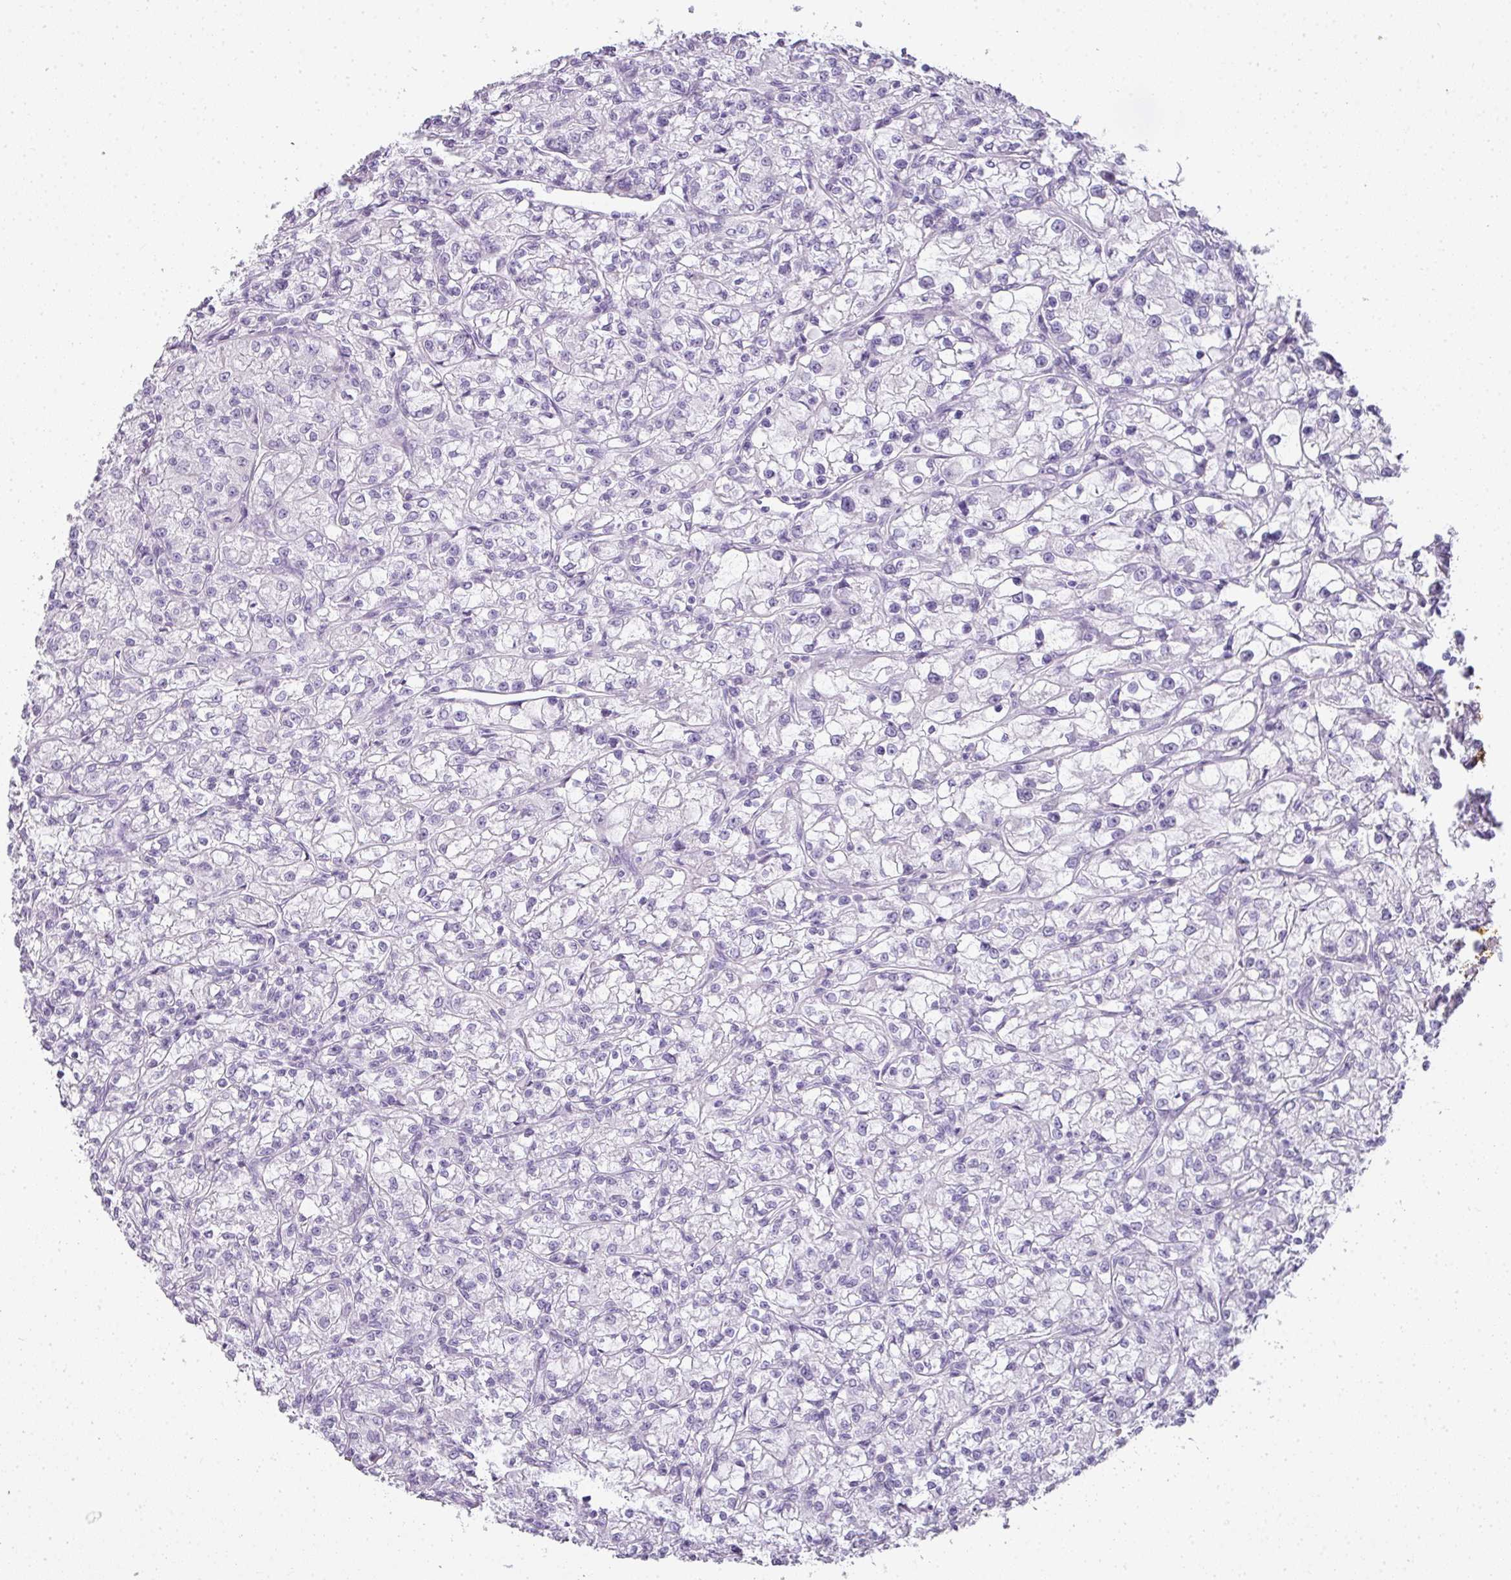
{"staining": {"intensity": "negative", "quantity": "none", "location": "none"}, "tissue": "renal cancer", "cell_type": "Tumor cells", "image_type": "cancer", "snomed": [{"axis": "morphology", "description": "Adenocarcinoma, NOS"}, {"axis": "topography", "description": "Kidney"}], "caption": "Immunohistochemistry photomicrograph of renal adenocarcinoma stained for a protein (brown), which shows no expression in tumor cells.", "gene": "RBMY1F", "patient": {"sex": "female", "age": 59}}